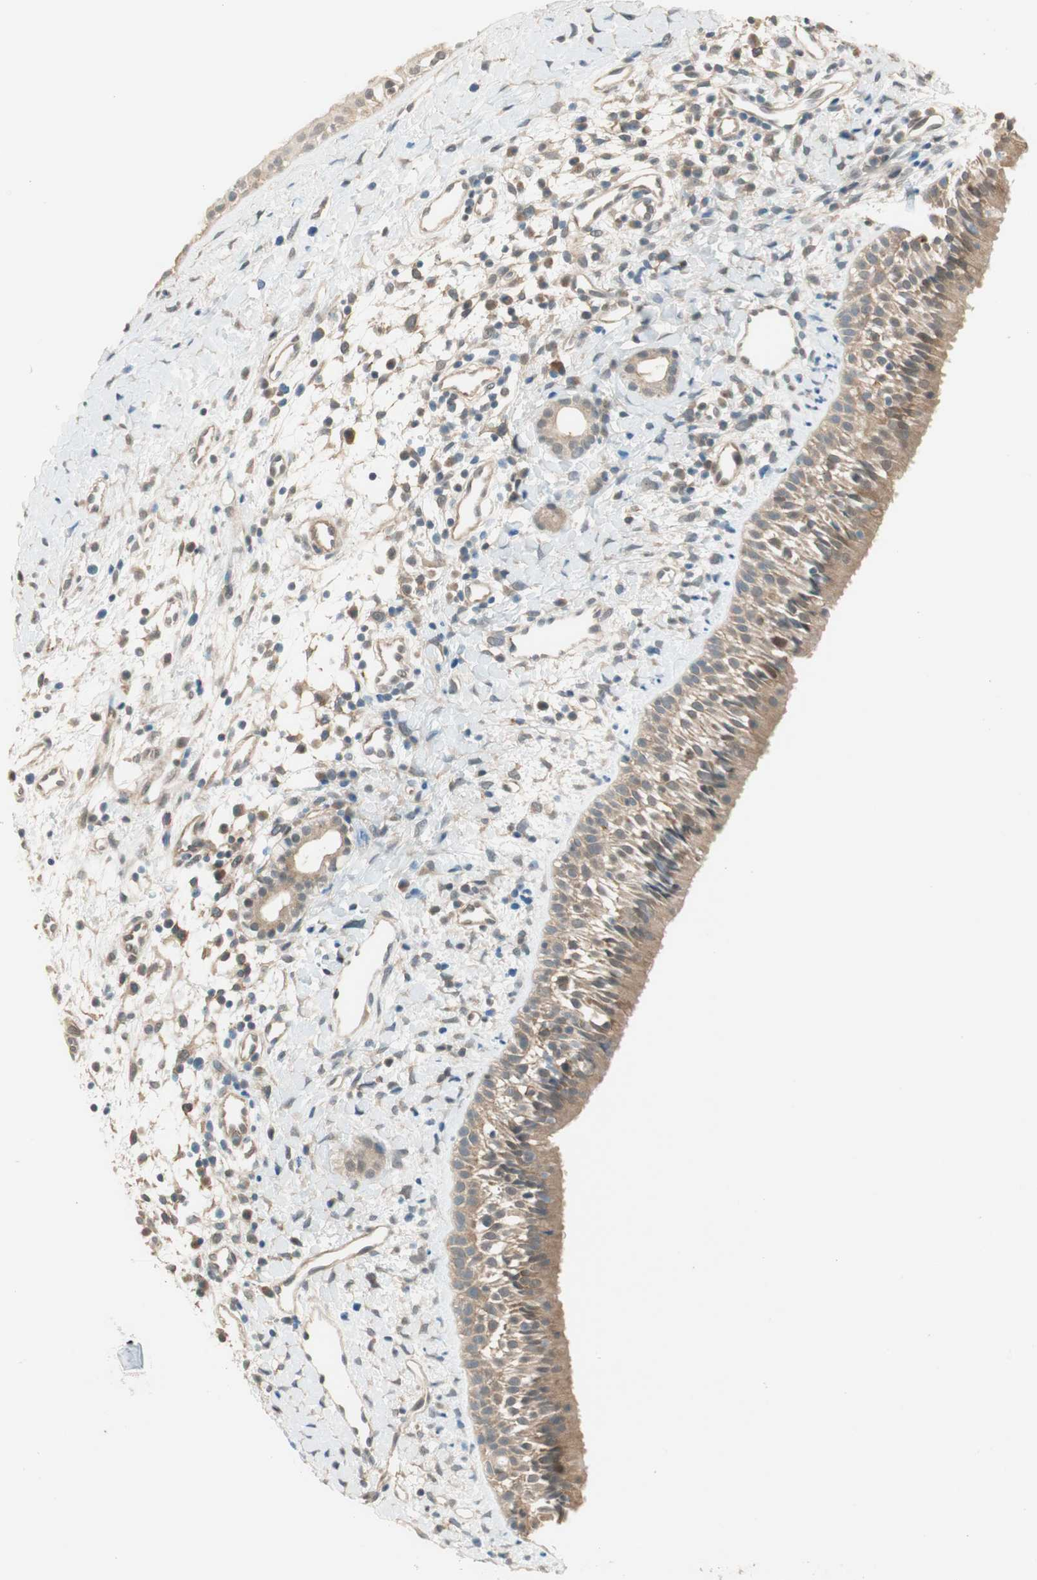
{"staining": {"intensity": "moderate", "quantity": ">75%", "location": "cytoplasmic/membranous"}, "tissue": "nasopharynx", "cell_type": "Respiratory epithelial cells", "image_type": "normal", "snomed": [{"axis": "morphology", "description": "Normal tissue, NOS"}, {"axis": "topography", "description": "Nasopharynx"}], "caption": "Immunohistochemical staining of normal human nasopharynx shows moderate cytoplasmic/membranous protein staining in about >75% of respiratory epithelial cells.", "gene": "PSMD8", "patient": {"sex": "male", "age": 22}}